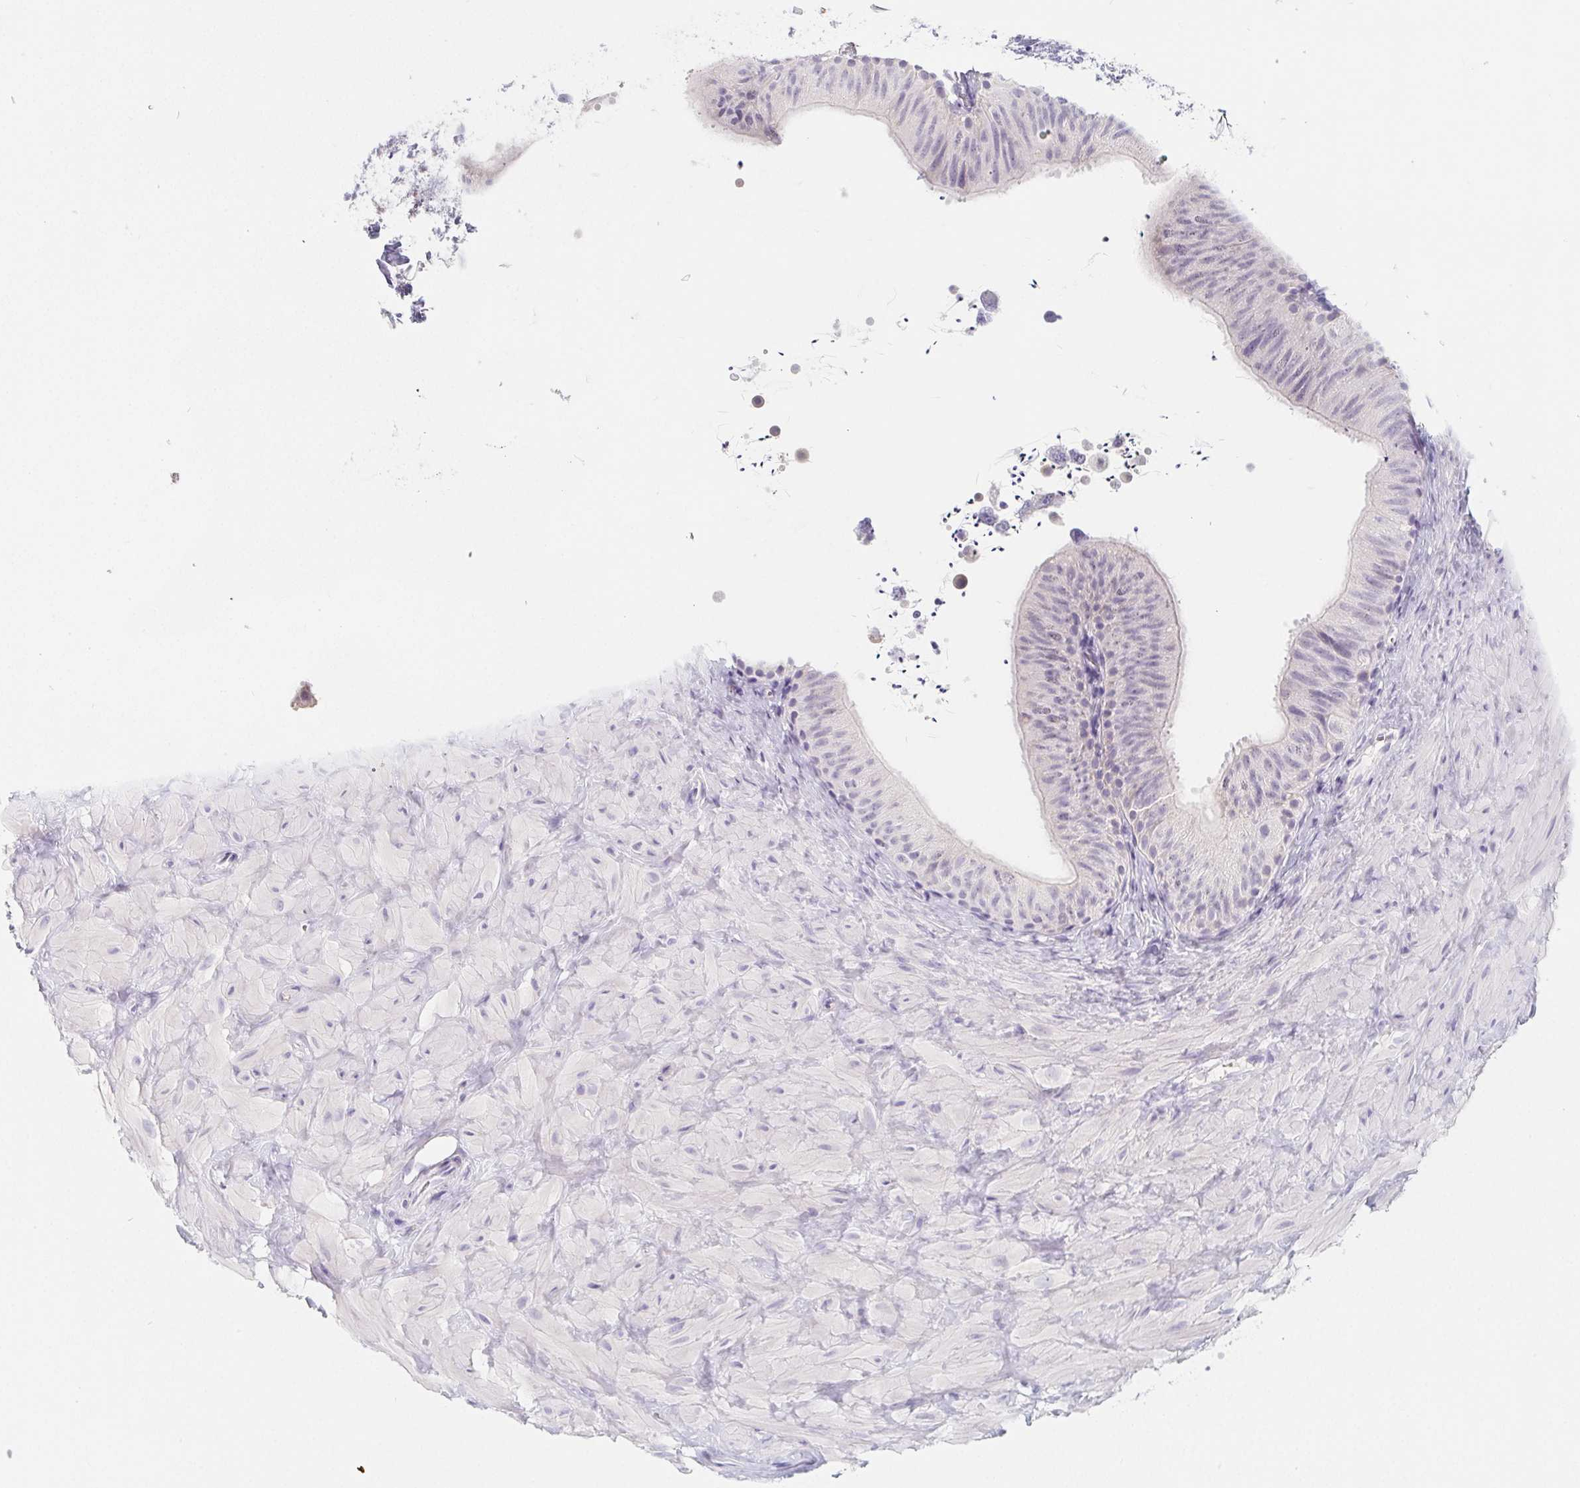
{"staining": {"intensity": "negative", "quantity": "none", "location": "none"}, "tissue": "epididymis", "cell_type": "Glandular cells", "image_type": "normal", "snomed": [{"axis": "morphology", "description": "Normal tissue, NOS"}, {"axis": "topography", "description": "Epididymis, spermatic cord, NOS"}, {"axis": "topography", "description": "Epididymis"}], "caption": "High power microscopy histopathology image of an immunohistochemistry (IHC) histopathology image of benign epididymis, revealing no significant staining in glandular cells.", "gene": "GLIPR1L1", "patient": {"sex": "male", "age": 31}}